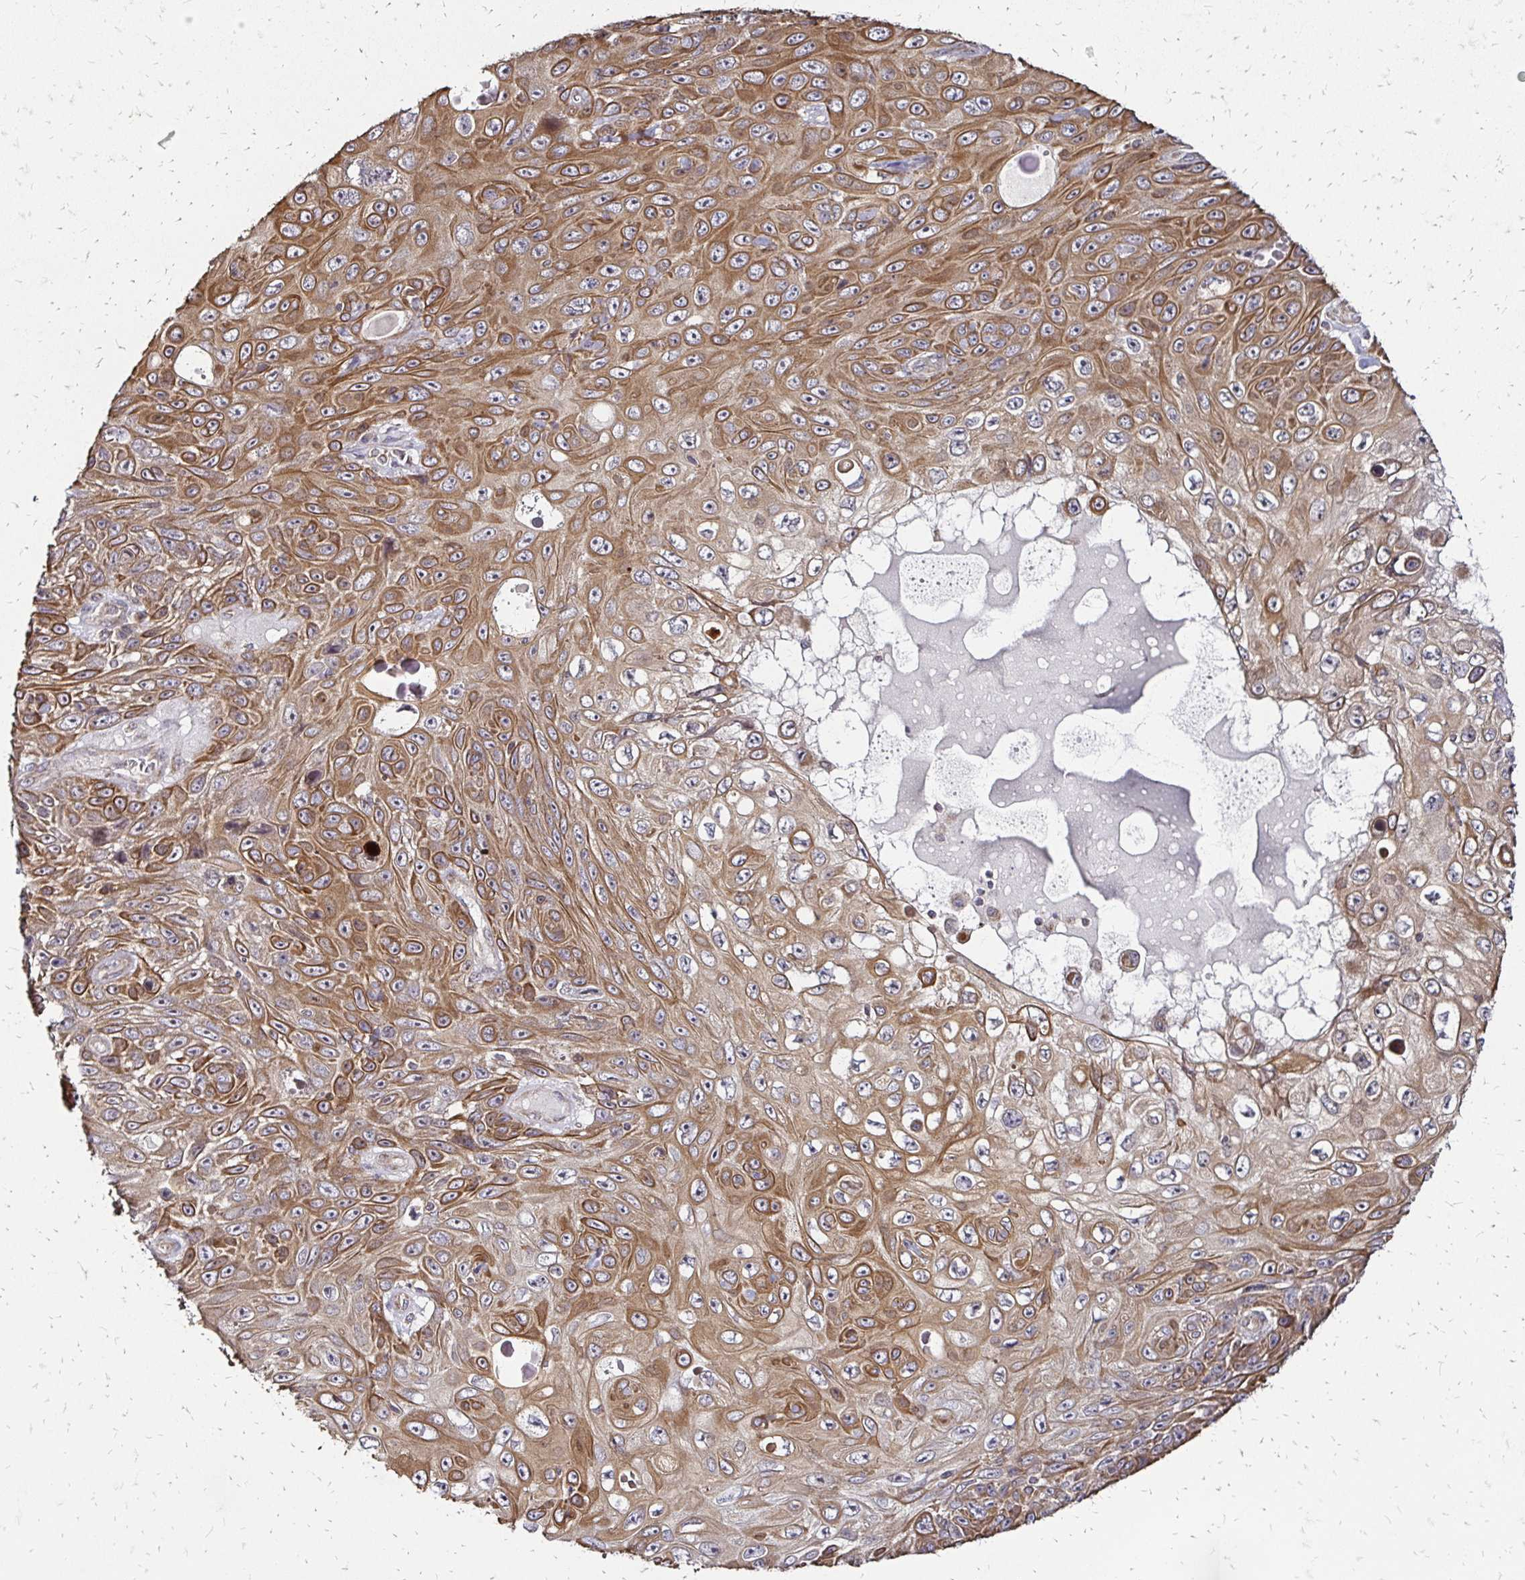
{"staining": {"intensity": "moderate", "quantity": ">75%", "location": "cytoplasmic/membranous"}, "tissue": "skin cancer", "cell_type": "Tumor cells", "image_type": "cancer", "snomed": [{"axis": "morphology", "description": "Squamous cell carcinoma, NOS"}, {"axis": "topography", "description": "Skin"}], "caption": "A high-resolution photomicrograph shows immunohistochemistry (IHC) staining of skin cancer (squamous cell carcinoma), which exhibits moderate cytoplasmic/membranous positivity in approximately >75% of tumor cells. The staining is performed using DAB (3,3'-diaminobenzidine) brown chromogen to label protein expression. The nuclei are counter-stained blue using hematoxylin.", "gene": "ZW10", "patient": {"sex": "male", "age": 82}}